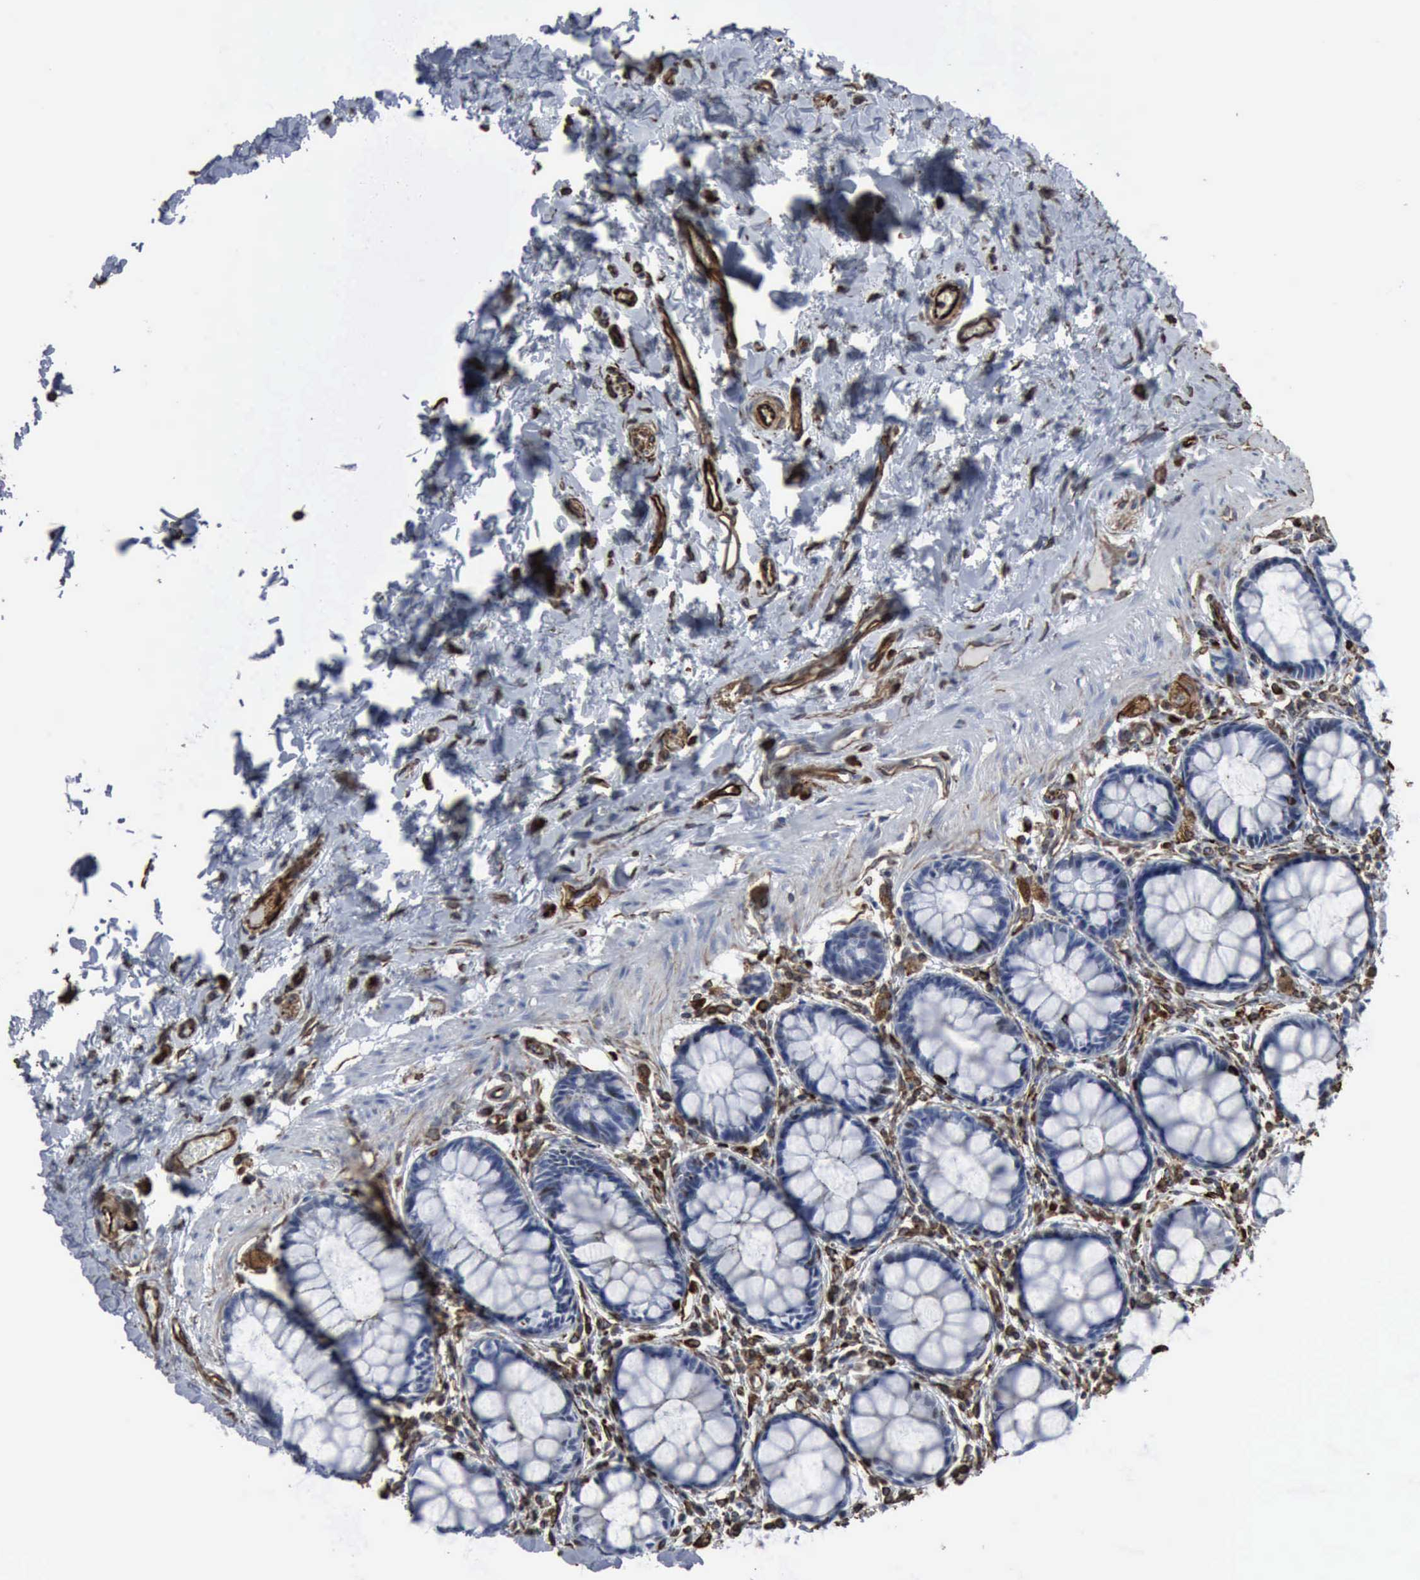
{"staining": {"intensity": "weak", "quantity": "<25%", "location": "cytoplasmic/membranous,nuclear"}, "tissue": "rectum", "cell_type": "Glandular cells", "image_type": "normal", "snomed": [{"axis": "morphology", "description": "Normal tissue, NOS"}, {"axis": "topography", "description": "Rectum"}], "caption": "DAB immunohistochemical staining of benign human rectum reveals no significant staining in glandular cells.", "gene": "CCNE1", "patient": {"sex": "male", "age": 86}}